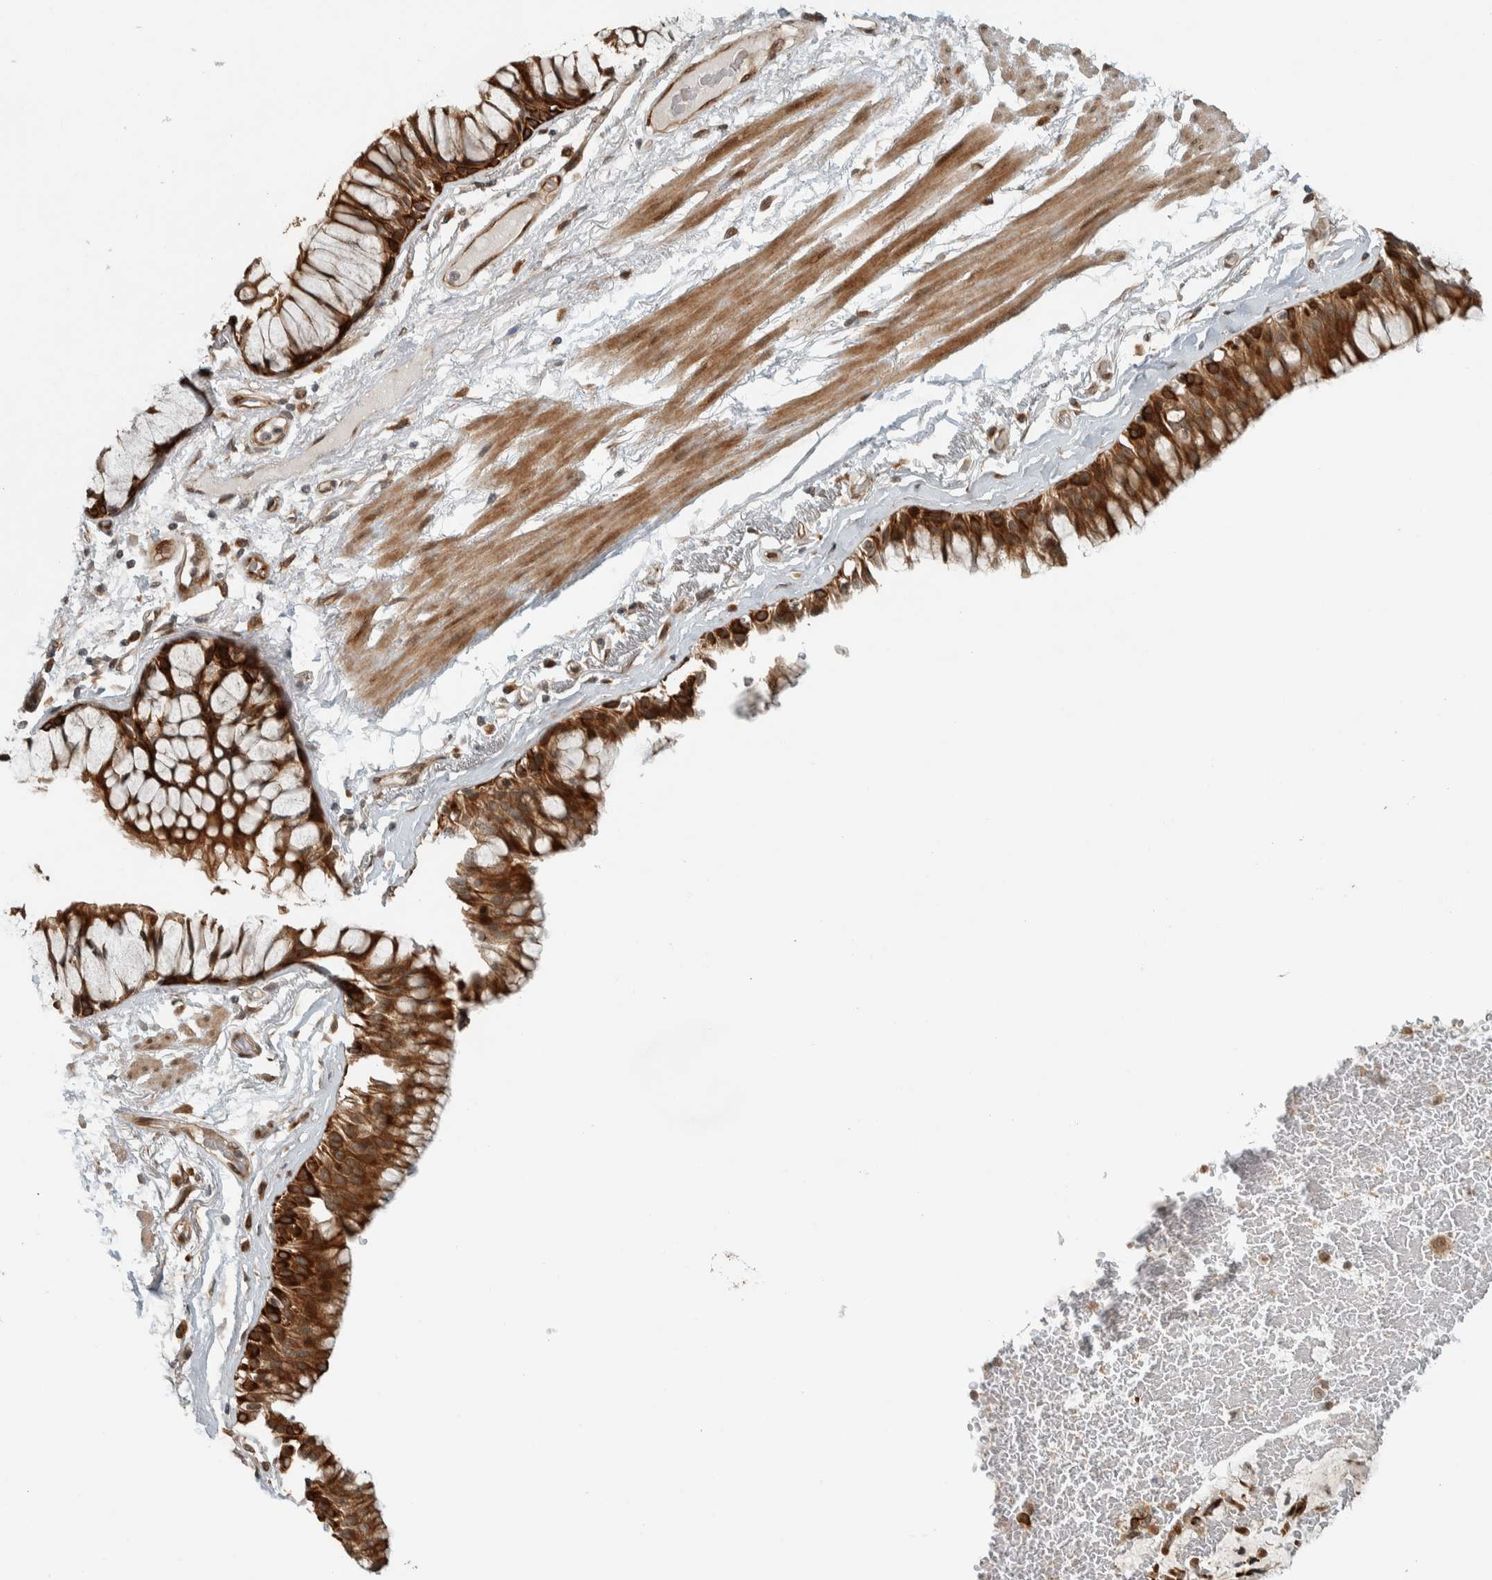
{"staining": {"intensity": "strong", "quantity": ">75%", "location": "cytoplasmic/membranous"}, "tissue": "bronchus", "cell_type": "Respiratory epithelial cells", "image_type": "normal", "snomed": [{"axis": "morphology", "description": "Normal tissue, NOS"}, {"axis": "topography", "description": "Bronchus"}], "caption": "The photomicrograph demonstrates staining of benign bronchus, revealing strong cytoplasmic/membranous protein staining (brown color) within respiratory epithelial cells. Nuclei are stained in blue.", "gene": "STXBP4", "patient": {"sex": "male", "age": 66}}